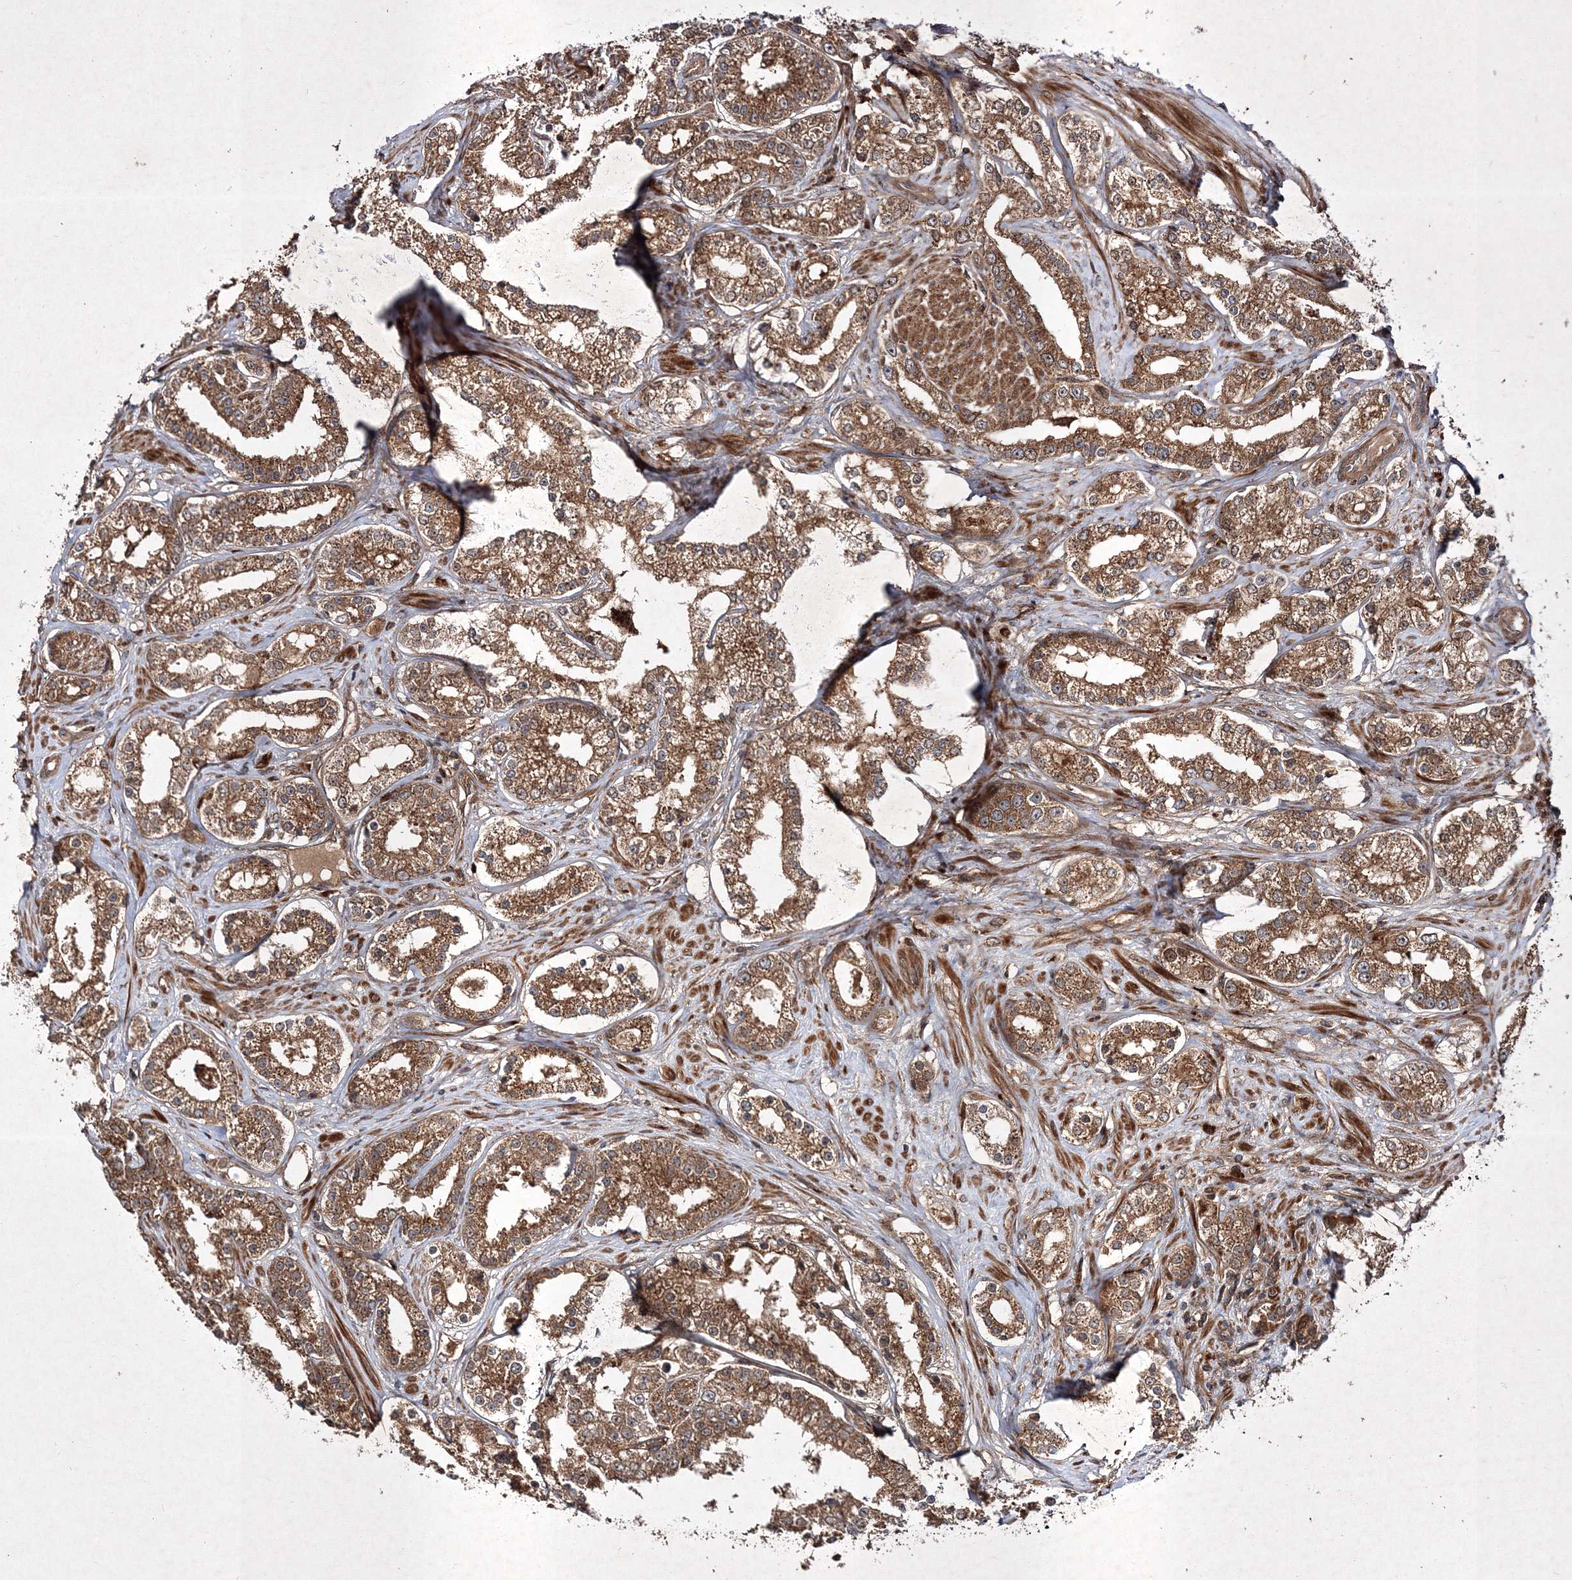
{"staining": {"intensity": "moderate", "quantity": ">75%", "location": "cytoplasmic/membranous"}, "tissue": "prostate cancer", "cell_type": "Tumor cells", "image_type": "cancer", "snomed": [{"axis": "morphology", "description": "Normal tissue, NOS"}, {"axis": "morphology", "description": "Adenocarcinoma, High grade"}, {"axis": "topography", "description": "Prostate"}], "caption": "High-power microscopy captured an IHC micrograph of adenocarcinoma (high-grade) (prostate), revealing moderate cytoplasmic/membranous staining in approximately >75% of tumor cells.", "gene": "DNAJC13", "patient": {"sex": "male", "age": 83}}